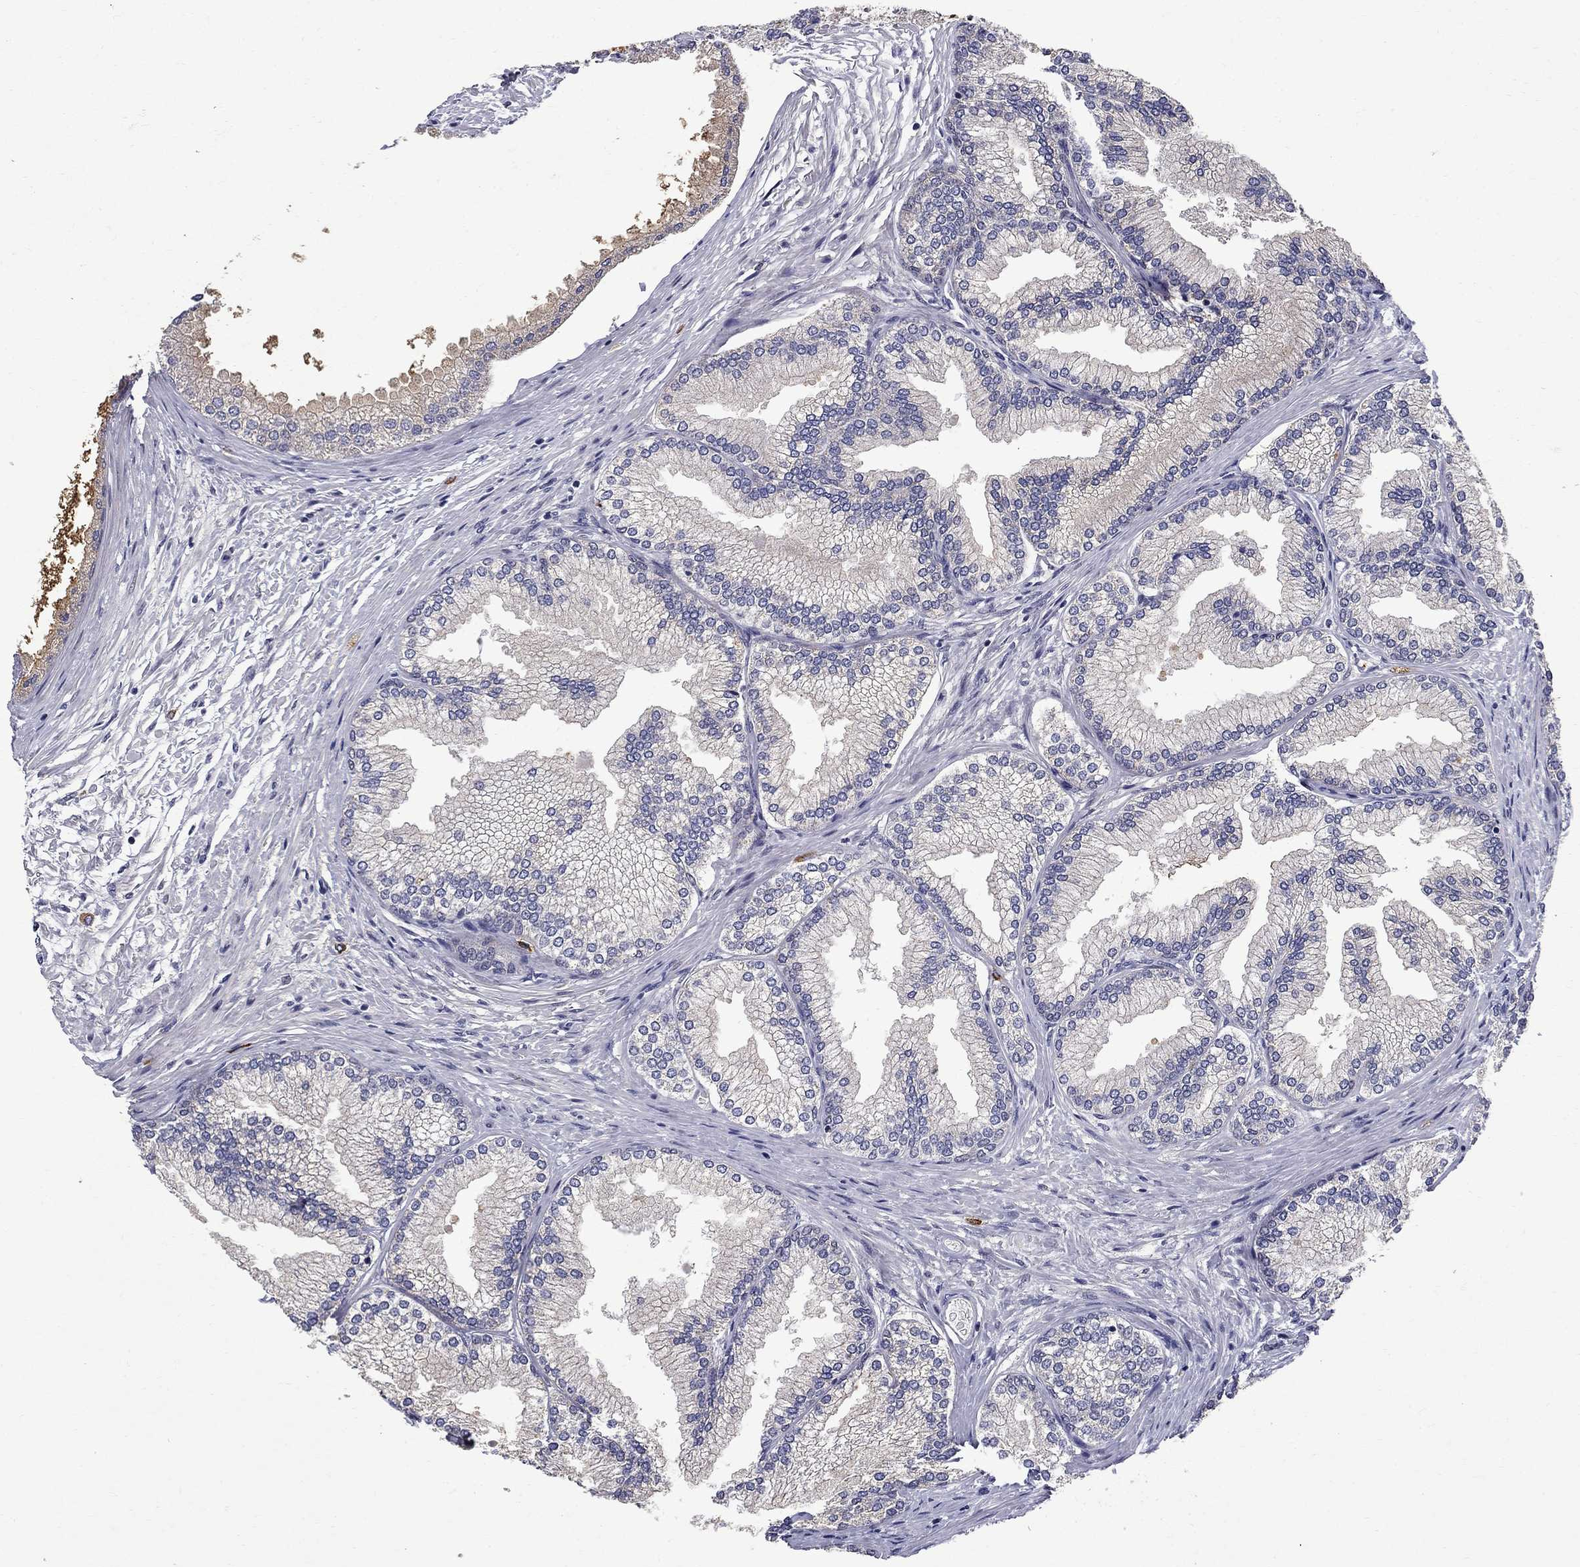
{"staining": {"intensity": "strong", "quantity": "<25%", "location": "cytoplasmic/membranous"}, "tissue": "prostate", "cell_type": "Glandular cells", "image_type": "normal", "snomed": [{"axis": "morphology", "description": "Normal tissue, NOS"}, {"axis": "topography", "description": "Prostate"}], "caption": "A high-resolution histopathology image shows IHC staining of normal prostate, which shows strong cytoplasmic/membranous staining in approximately <25% of glandular cells.", "gene": "STAB2", "patient": {"sex": "male", "age": 72}}